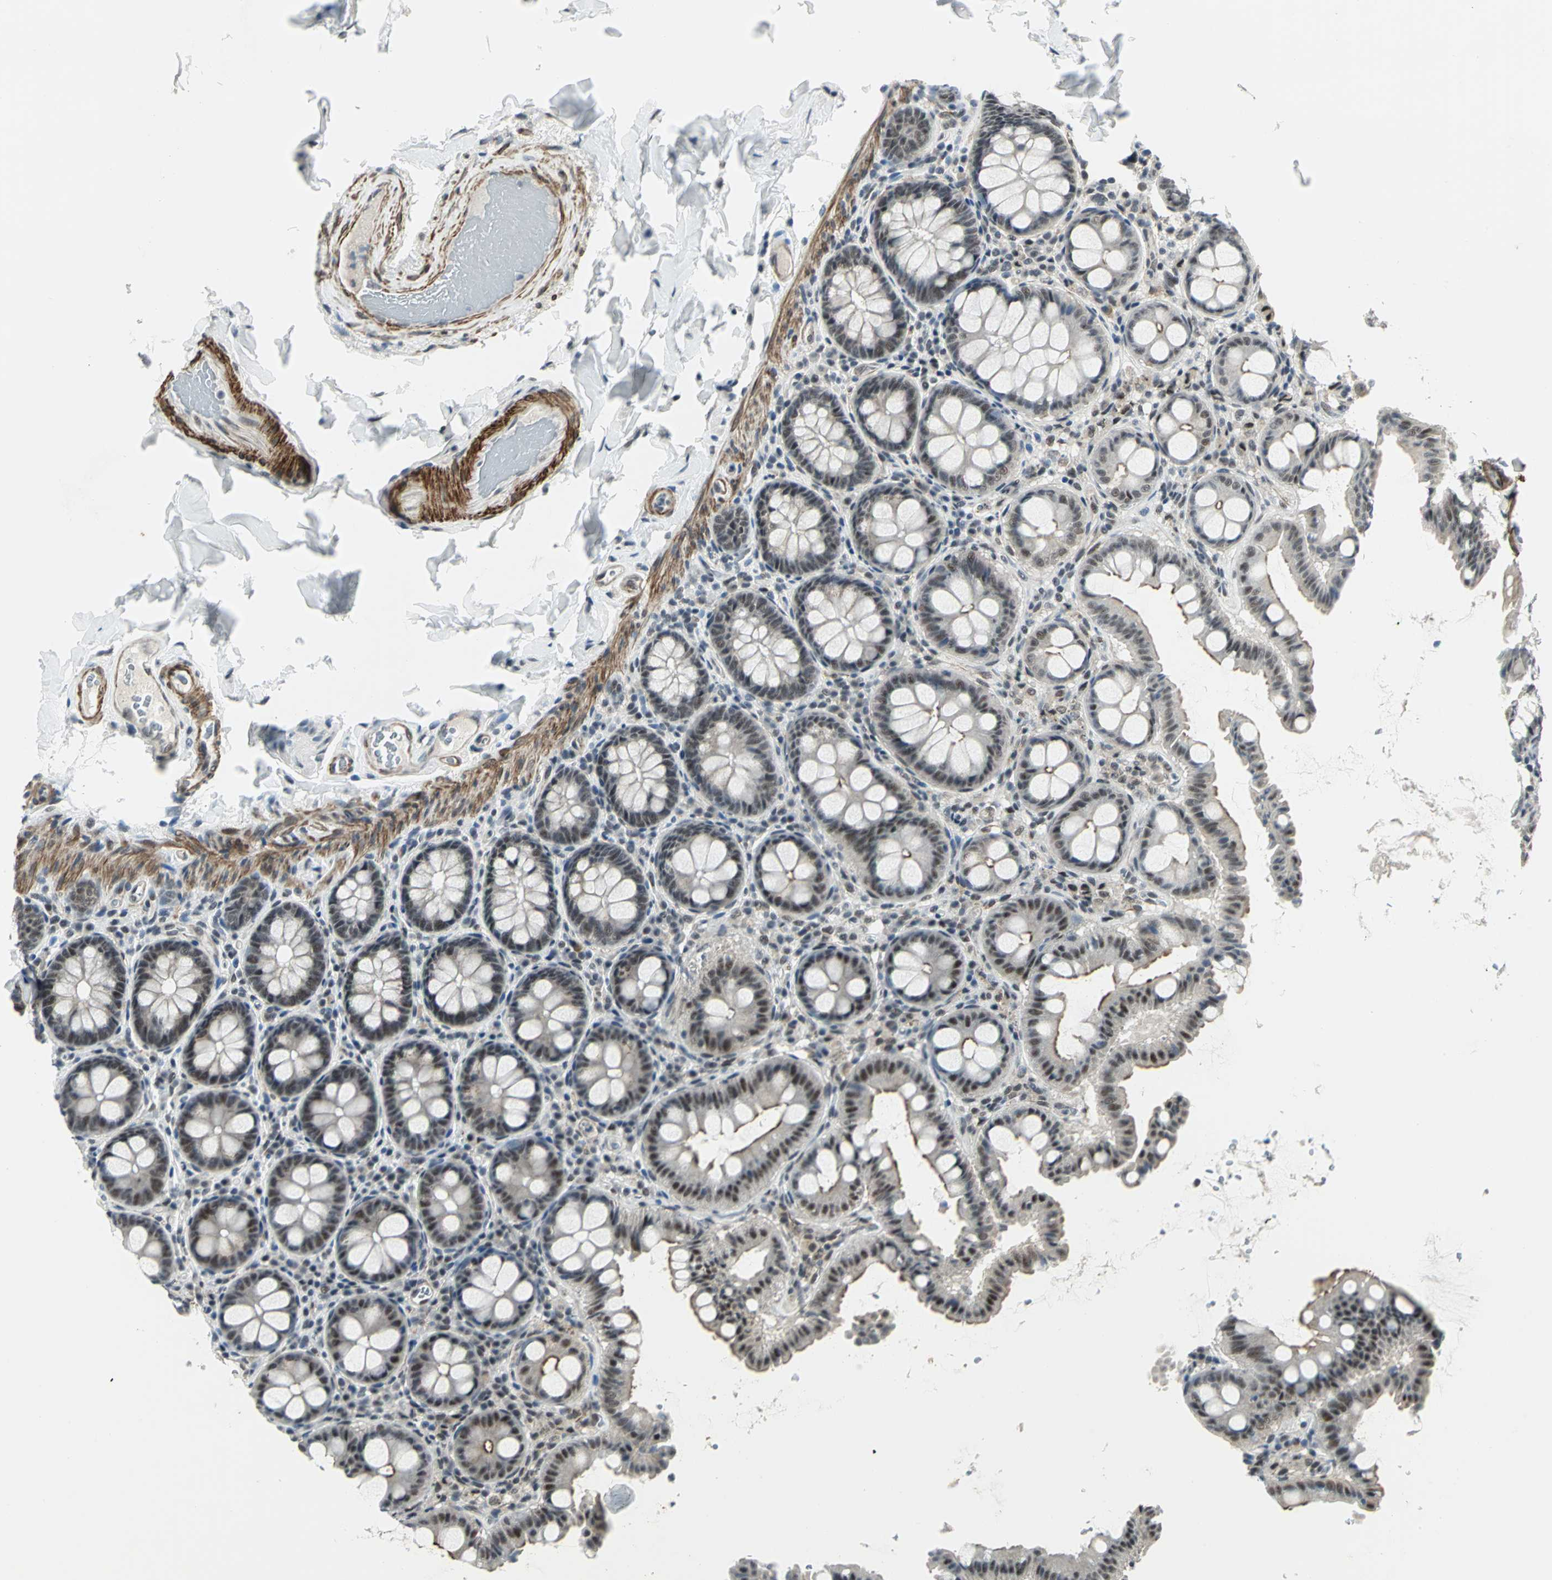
{"staining": {"intensity": "moderate", "quantity": ">75%", "location": "cytoplasmic/membranous"}, "tissue": "colon", "cell_type": "Endothelial cells", "image_type": "normal", "snomed": [{"axis": "morphology", "description": "Normal tissue, NOS"}, {"axis": "topography", "description": "Colon"}], "caption": "A photomicrograph of colon stained for a protein reveals moderate cytoplasmic/membranous brown staining in endothelial cells.", "gene": "MTA1", "patient": {"sex": "female", "age": 61}}